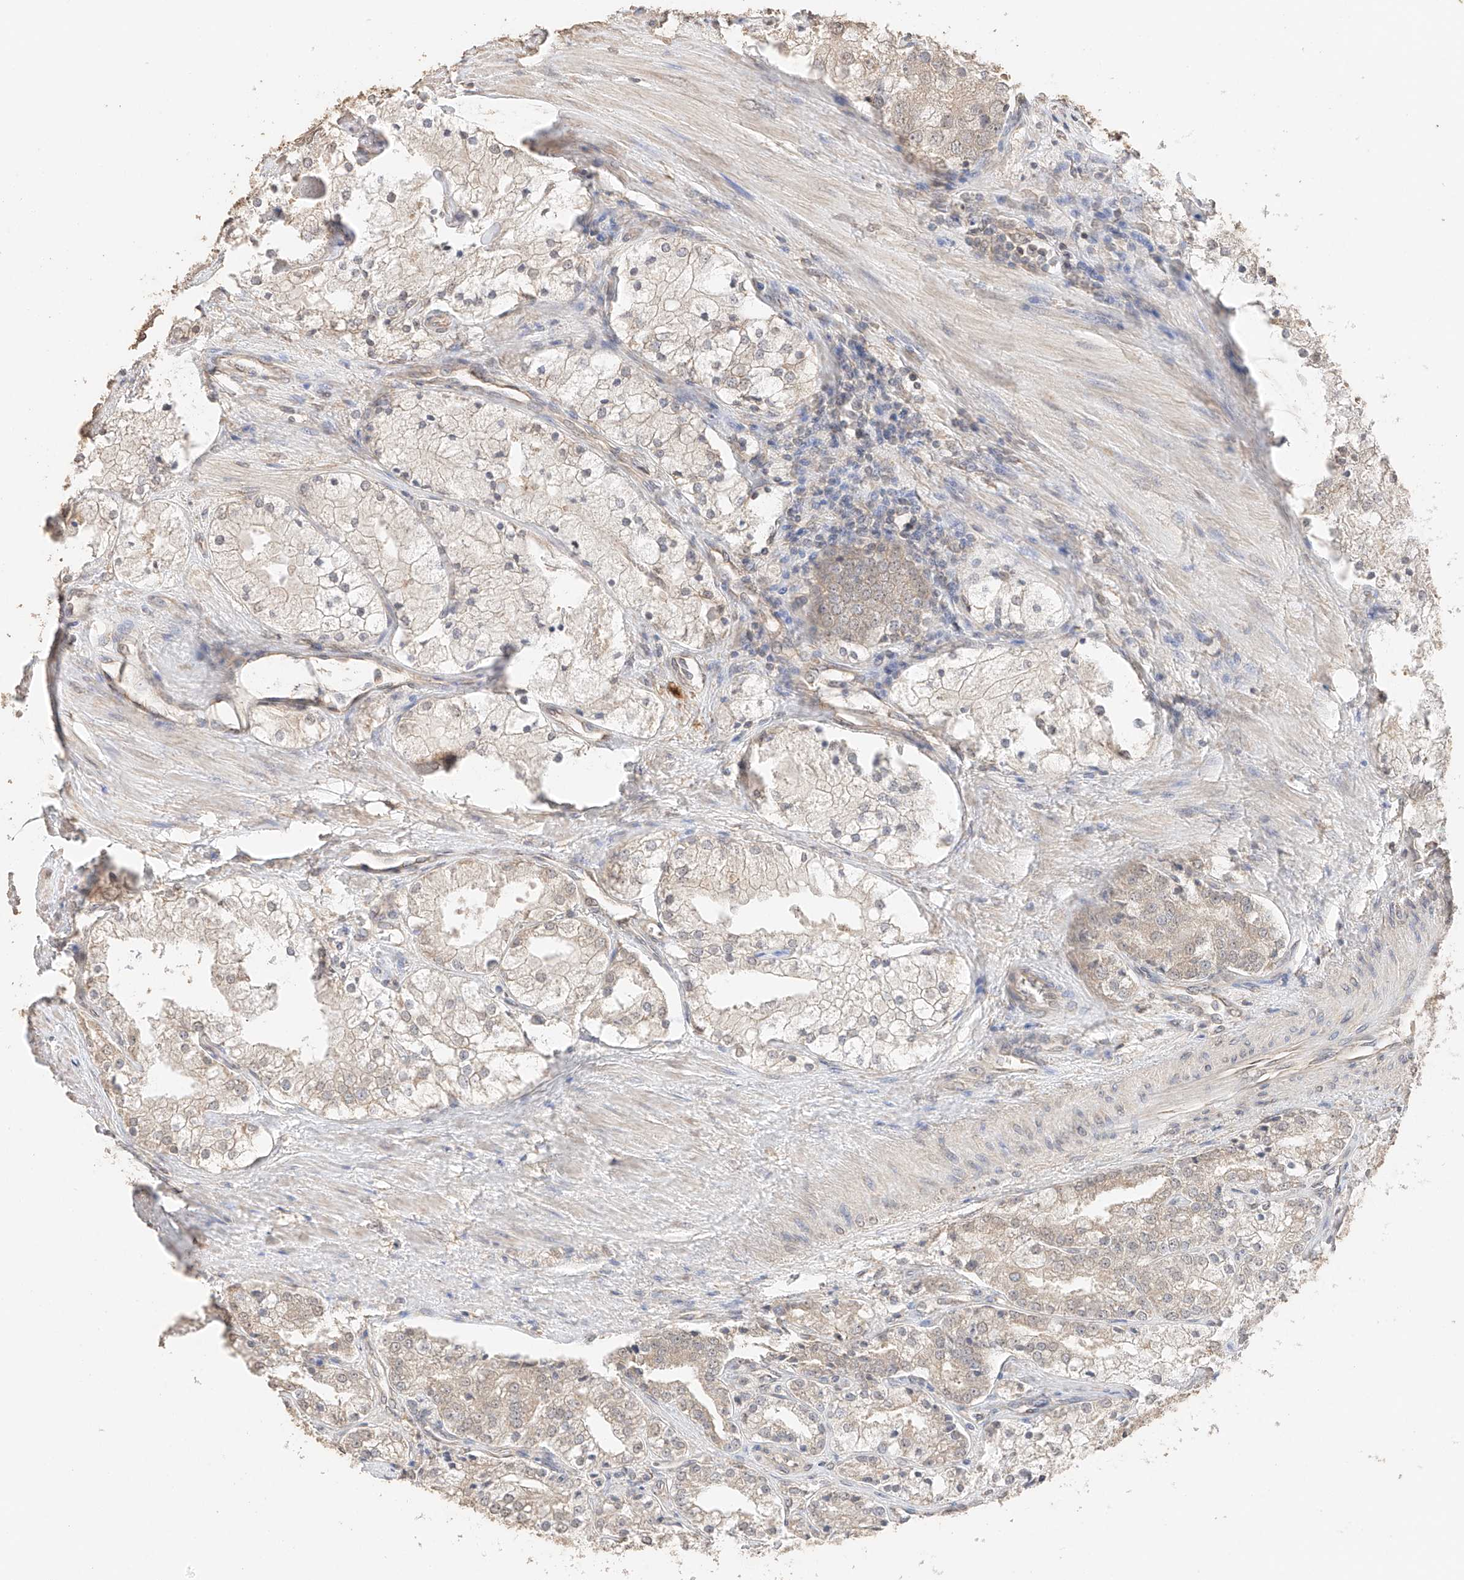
{"staining": {"intensity": "weak", "quantity": "25%-75%", "location": "cytoplasmic/membranous"}, "tissue": "prostate cancer", "cell_type": "Tumor cells", "image_type": "cancer", "snomed": [{"axis": "morphology", "description": "Adenocarcinoma, High grade"}, {"axis": "topography", "description": "Prostate"}], "caption": "The histopathology image demonstrates immunohistochemical staining of prostate cancer. There is weak cytoplasmic/membranous staining is present in about 25%-75% of tumor cells. (Stains: DAB (3,3'-diaminobenzidine) in brown, nuclei in blue, Microscopy: brightfield microscopy at high magnification).", "gene": "IL22RA2", "patient": {"sex": "male", "age": 50}}